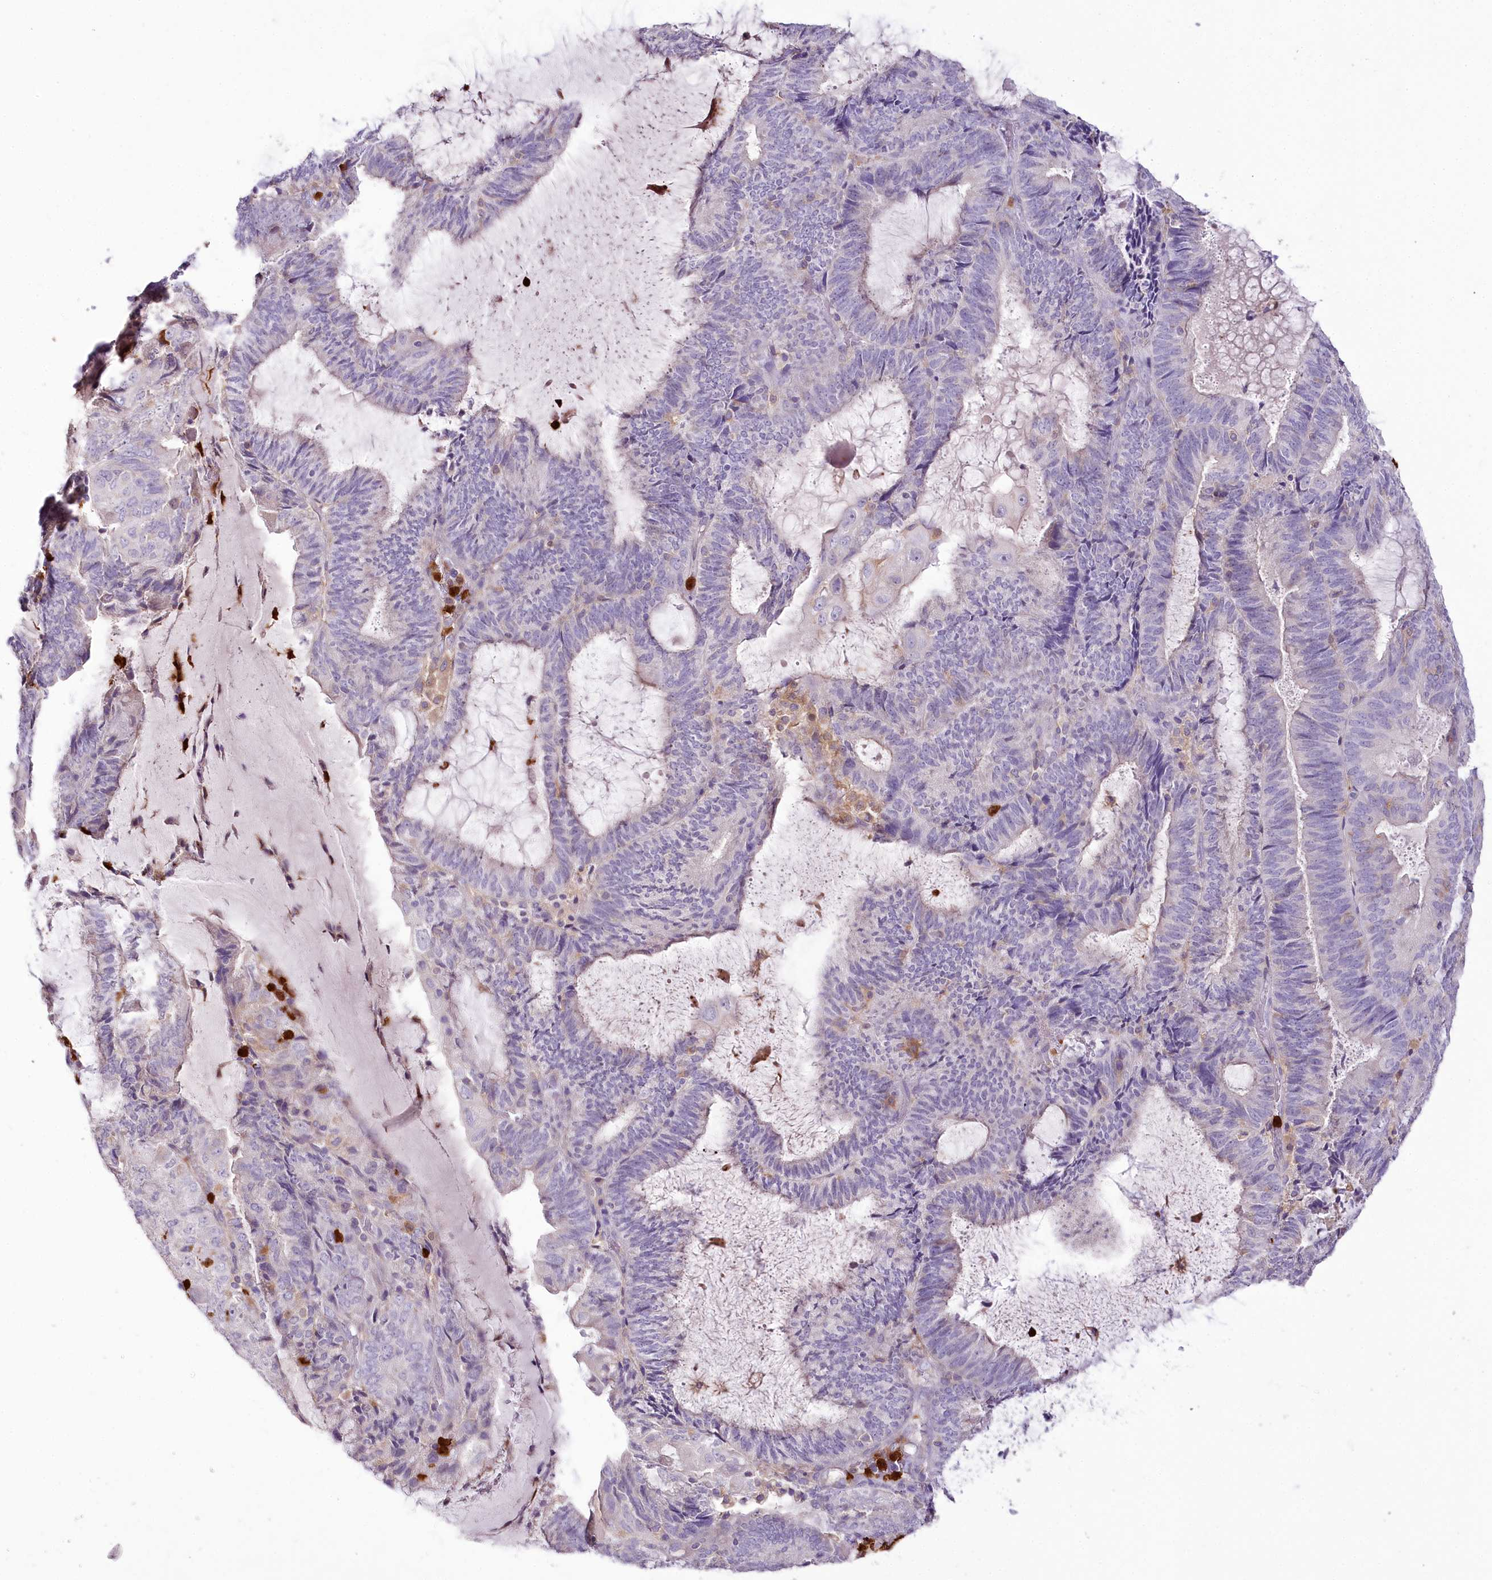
{"staining": {"intensity": "negative", "quantity": "none", "location": "none"}, "tissue": "endometrial cancer", "cell_type": "Tumor cells", "image_type": "cancer", "snomed": [{"axis": "morphology", "description": "Adenocarcinoma, NOS"}, {"axis": "topography", "description": "Endometrium"}], "caption": "High magnification brightfield microscopy of adenocarcinoma (endometrial) stained with DAB (3,3'-diaminobenzidine) (brown) and counterstained with hematoxylin (blue): tumor cells show no significant staining.", "gene": "DPYD", "patient": {"sex": "female", "age": 81}}